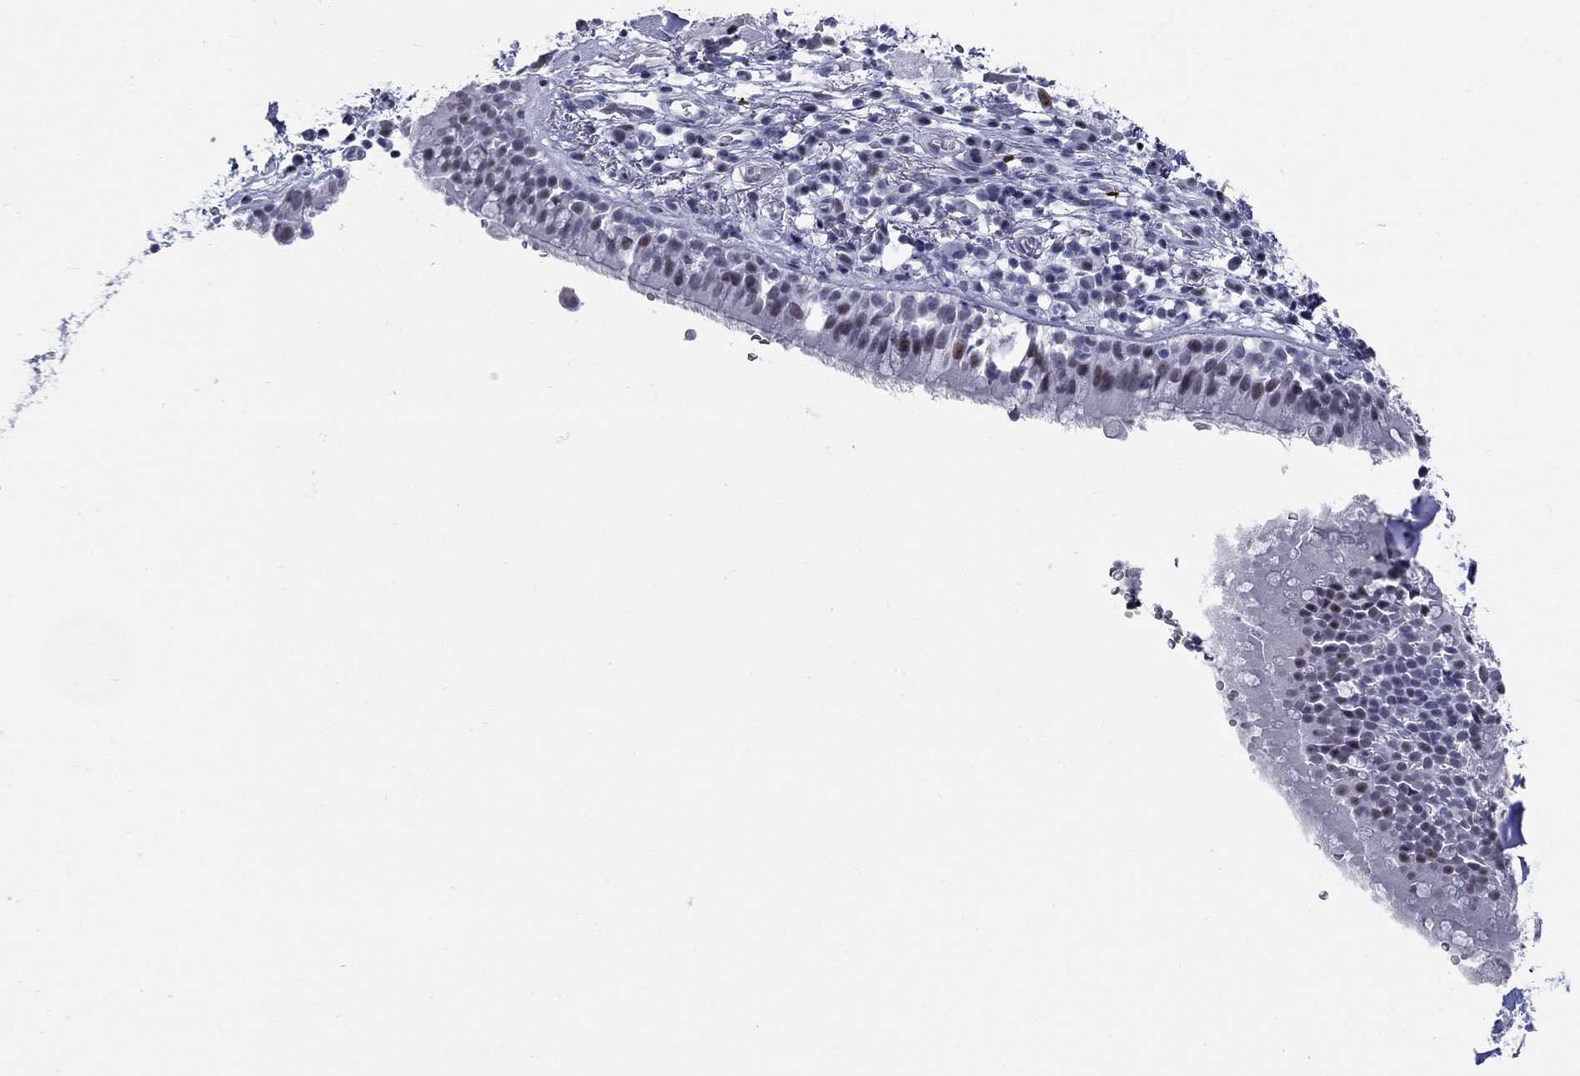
{"staining": {"intensity": "negative", "quantity": "none", "location": "none"}, "tissue": "adipose tissue", "cell_type": "Adipocytes", "image_type": "normal", "snomed": [{"axis": "morphology", "description": "Normal tissue, NOS"}, {"axis": "topography", "description": "Cartilage tissue"}, {"axis": "topography", "description": "Bronchus"}], "caption": "A histopathology image of human adipose tissue is negative for staining in adipocytes. (DAB (3,3'-diaminobenzidine) IHC visualized using brightfield microscopy, high magnification).", "gene": "ASF1B", "patient": {"sex": "male", "age": 58}}